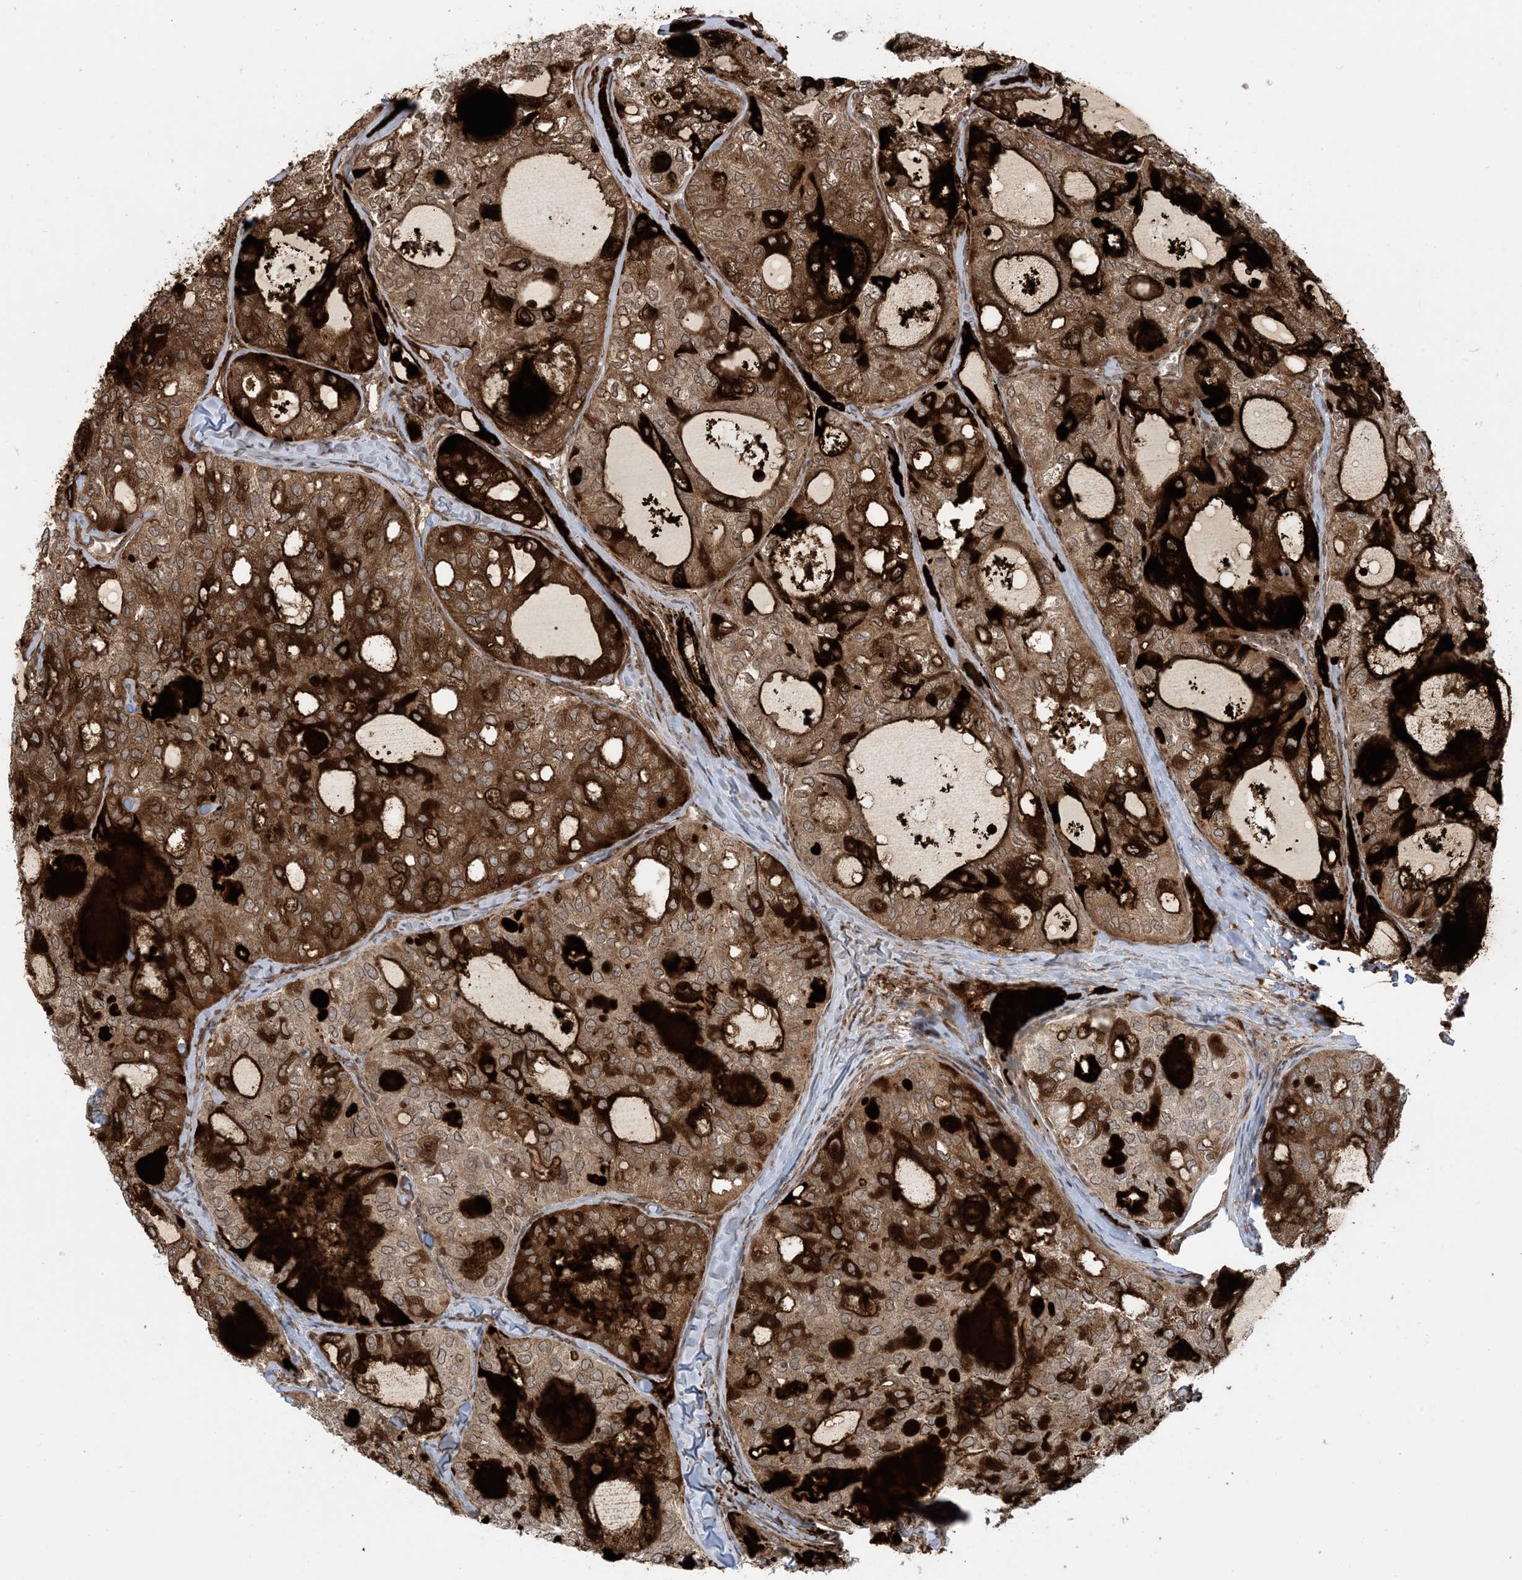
{"staining": {"intensity": "strong", "quantity": ">75%", "location": "cytoplasmic/membranous,nuclear"}, "tissue": "thyroid cancer", "cell_type": "Tumor cells", "image_type": "cancer", "snomed": [{"axis": "morphology", "description": "Follicular adenoma carcinoma, NOS"}, {"axis": "topography", "description": "Thyroid gland"}], "caption": "Thyroid cancer stained for a protein (brown) reveals strong cytoplasmic/membranous and nuclear positive positivity in approximately >75% of tumor cells.", "gene": "CASP4", "patient": {"sex": "male", "age": 75}}